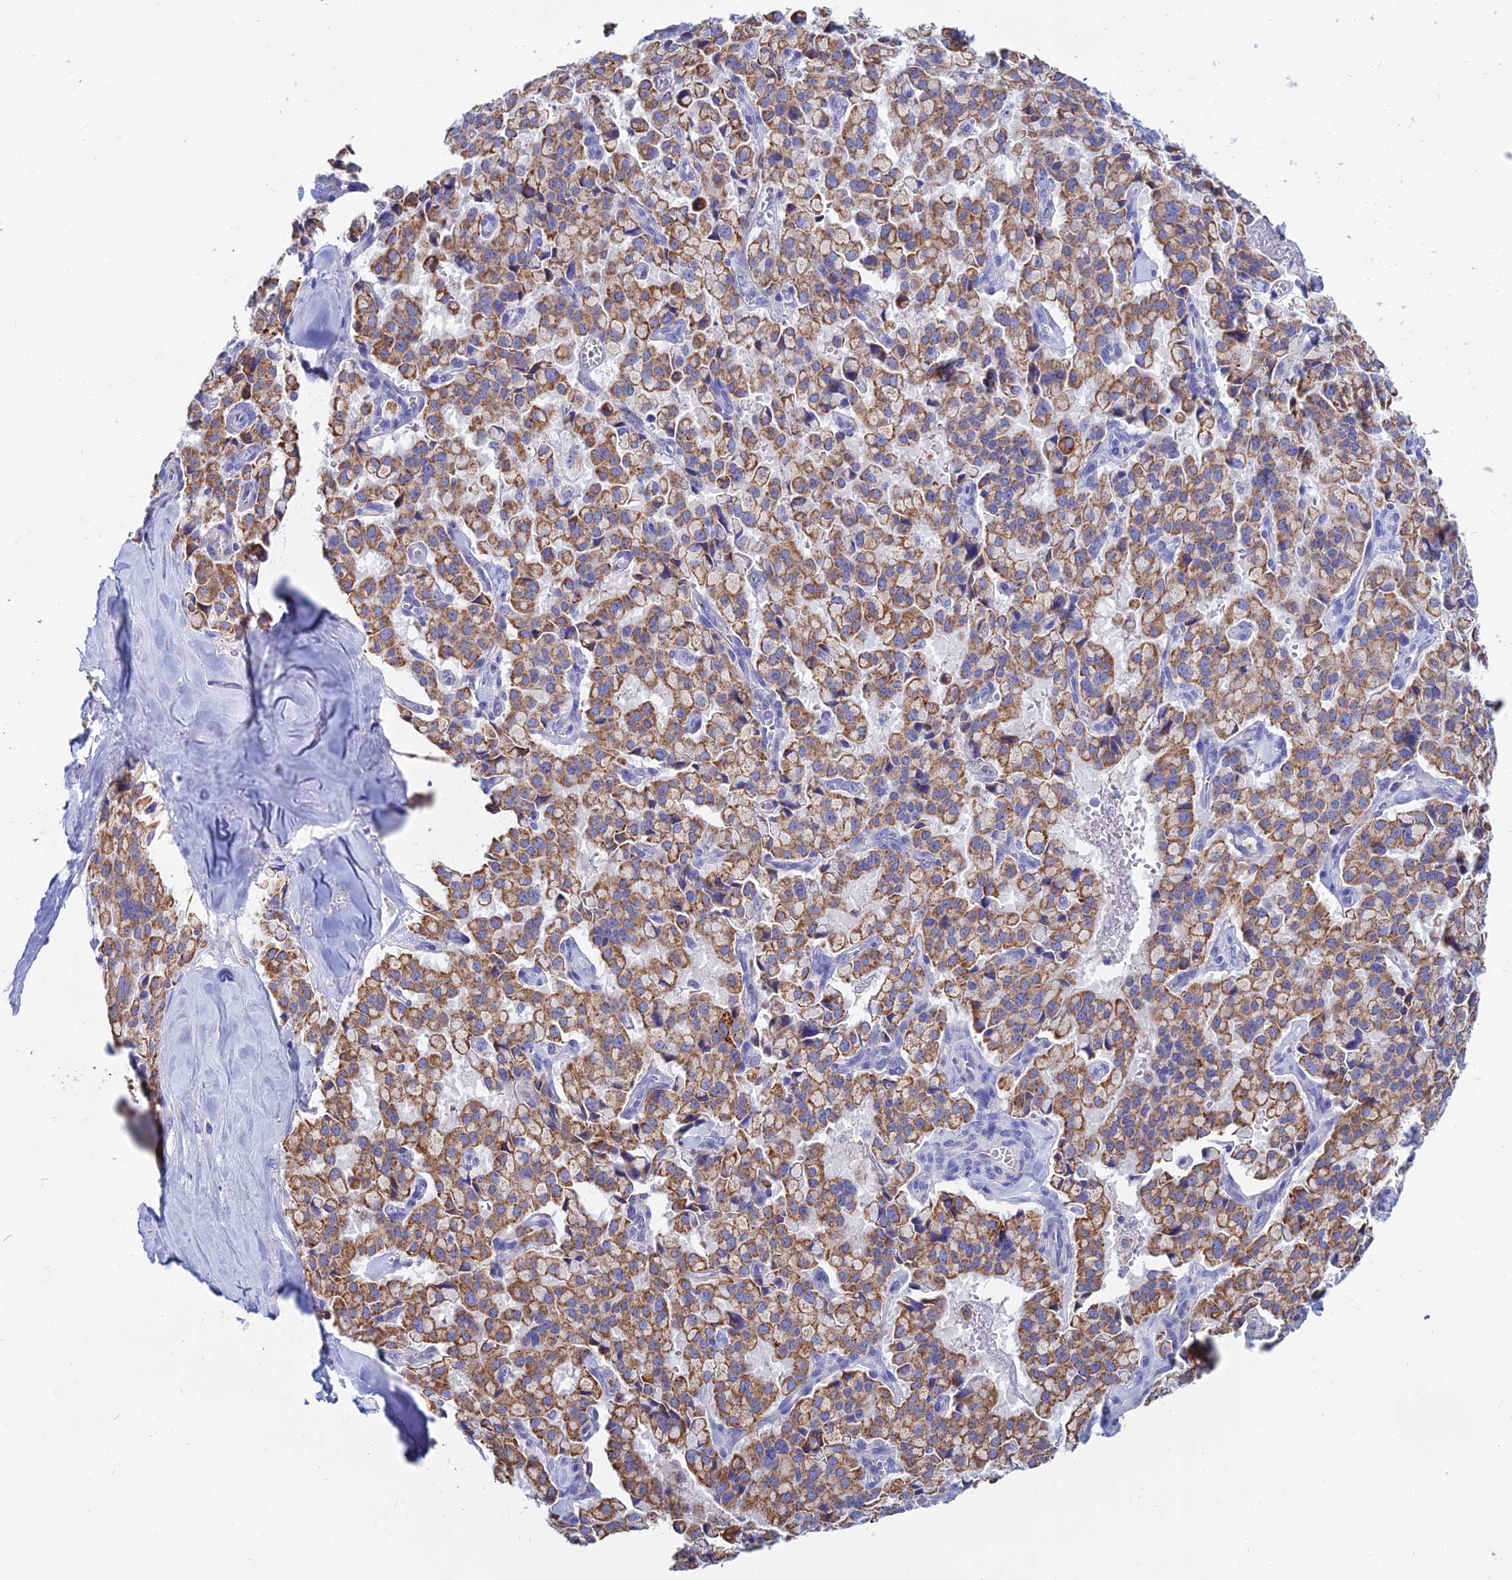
{"staining": {"intensity": "moderate", "quantity": ">75%", "location": "cytoplasmic/membranous"}, "tissue": "pancreatic cancer", "cell_type": "Tumor cells", "image_type": "cancer", "snomed": [{"axis": "morphology", "description": "Adenocarcinoma, NOS"}, {"axis": "topography", "description": "Pancreas"}], "caption": "A brown stain highlights moderate cytoplasmic/membranous positivity of a protein in human pancreatic adenocarcinoma tumor cells. Ihc stains the protein of interest in brown and the nuclei are stained blue.", "gene": "MGST1", "patient": {"sex": "male", "age": 65}}